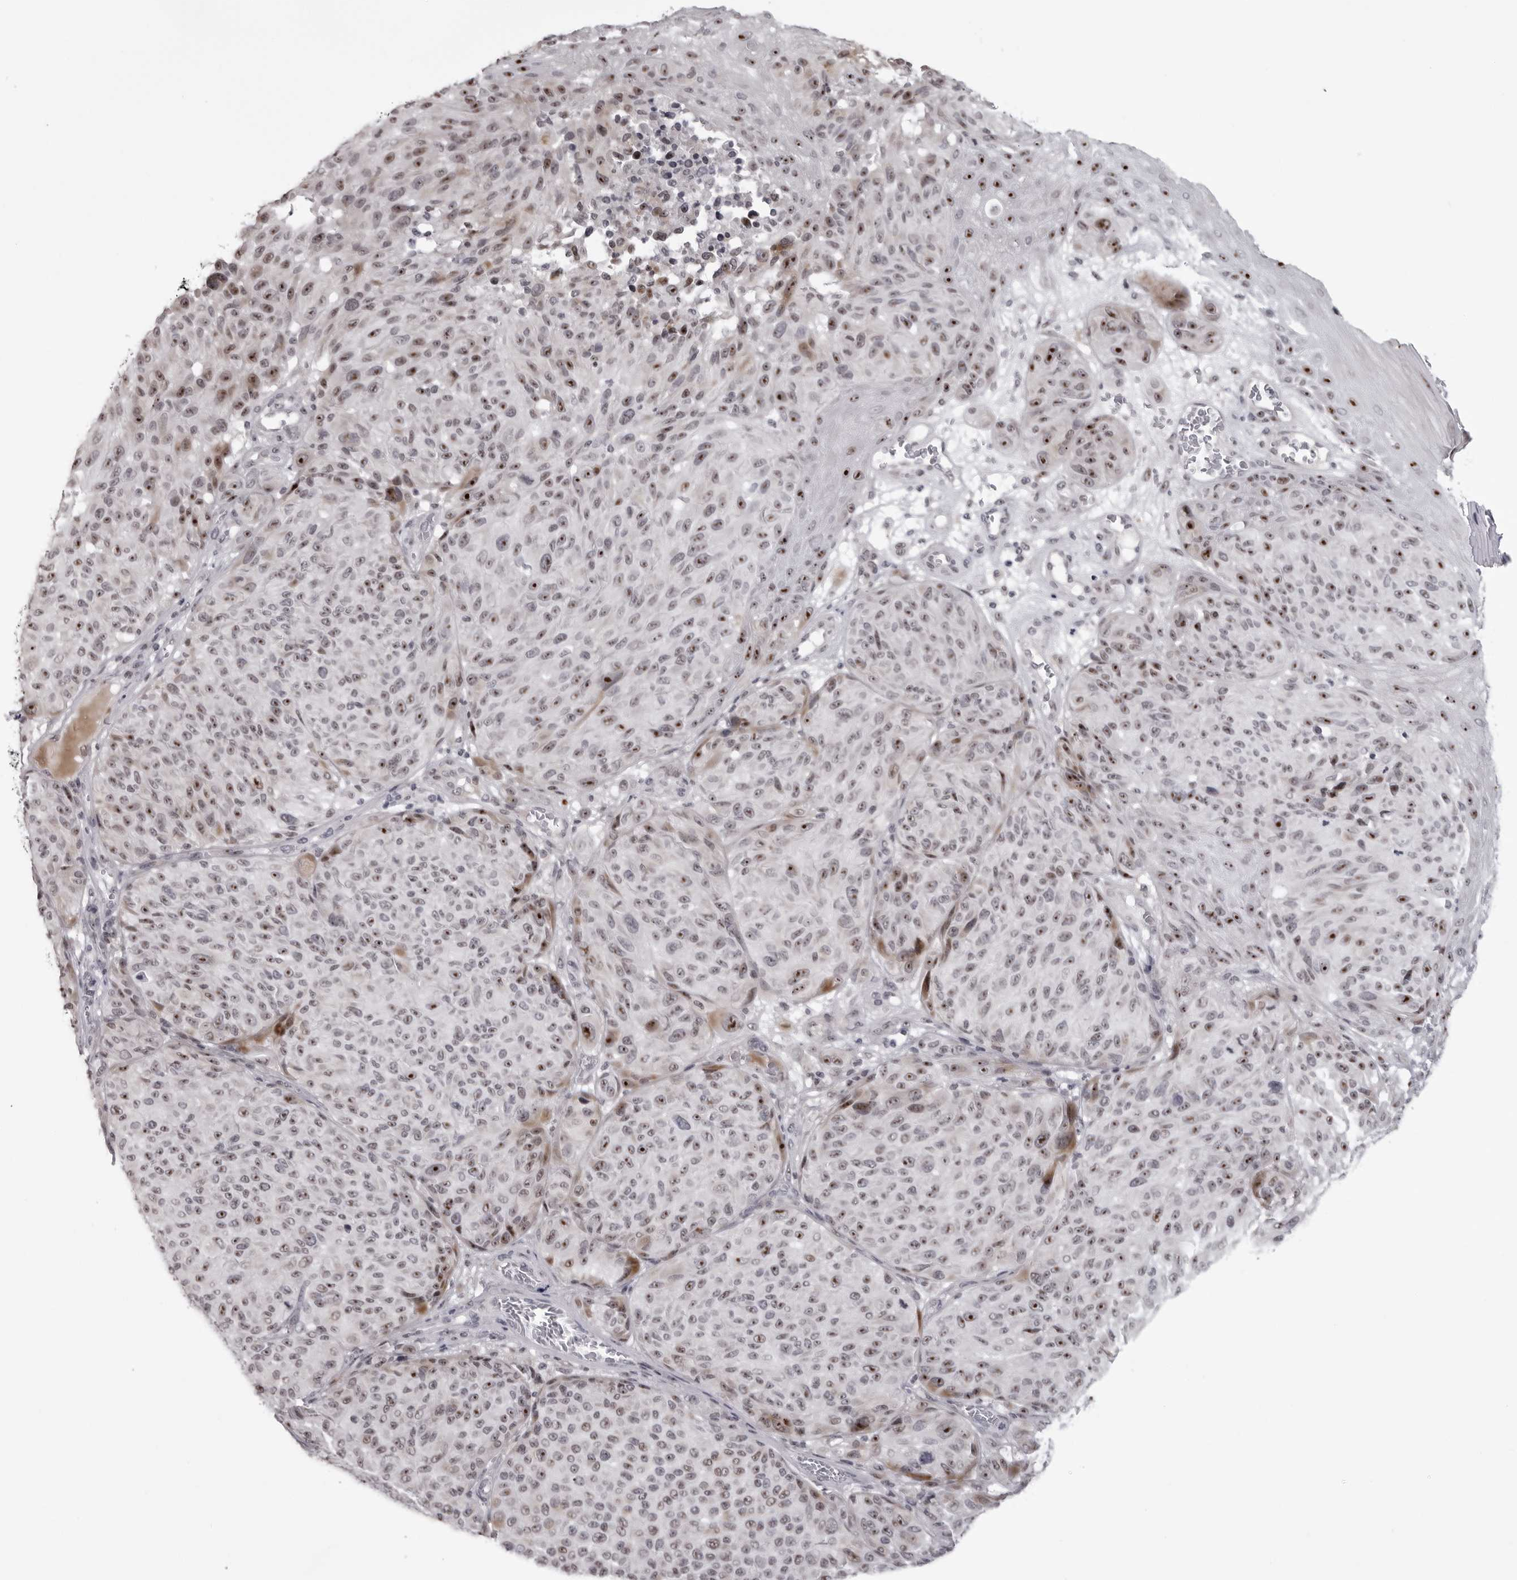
{"staining": {"intensity": "strong", "quantity": "25%-75%", "location": "nuclear"}, "tissue": "melanoma", "cell_type": "Tumor cells", "image_type": "cancer", "snomed": [{"axis": "morphology", "description": "Malignant melanoma, NOS"}, {"axis": "topography", "description": "Skin"}], "caption": "A brown stain shows strong nuclear staining of a protein in human melanoma tumor cells. (DAB IHC, brown staining for protein, blue staining for nuclei).", "gene": "HELZ", "patient": {"sex": "male", "age": 83}}